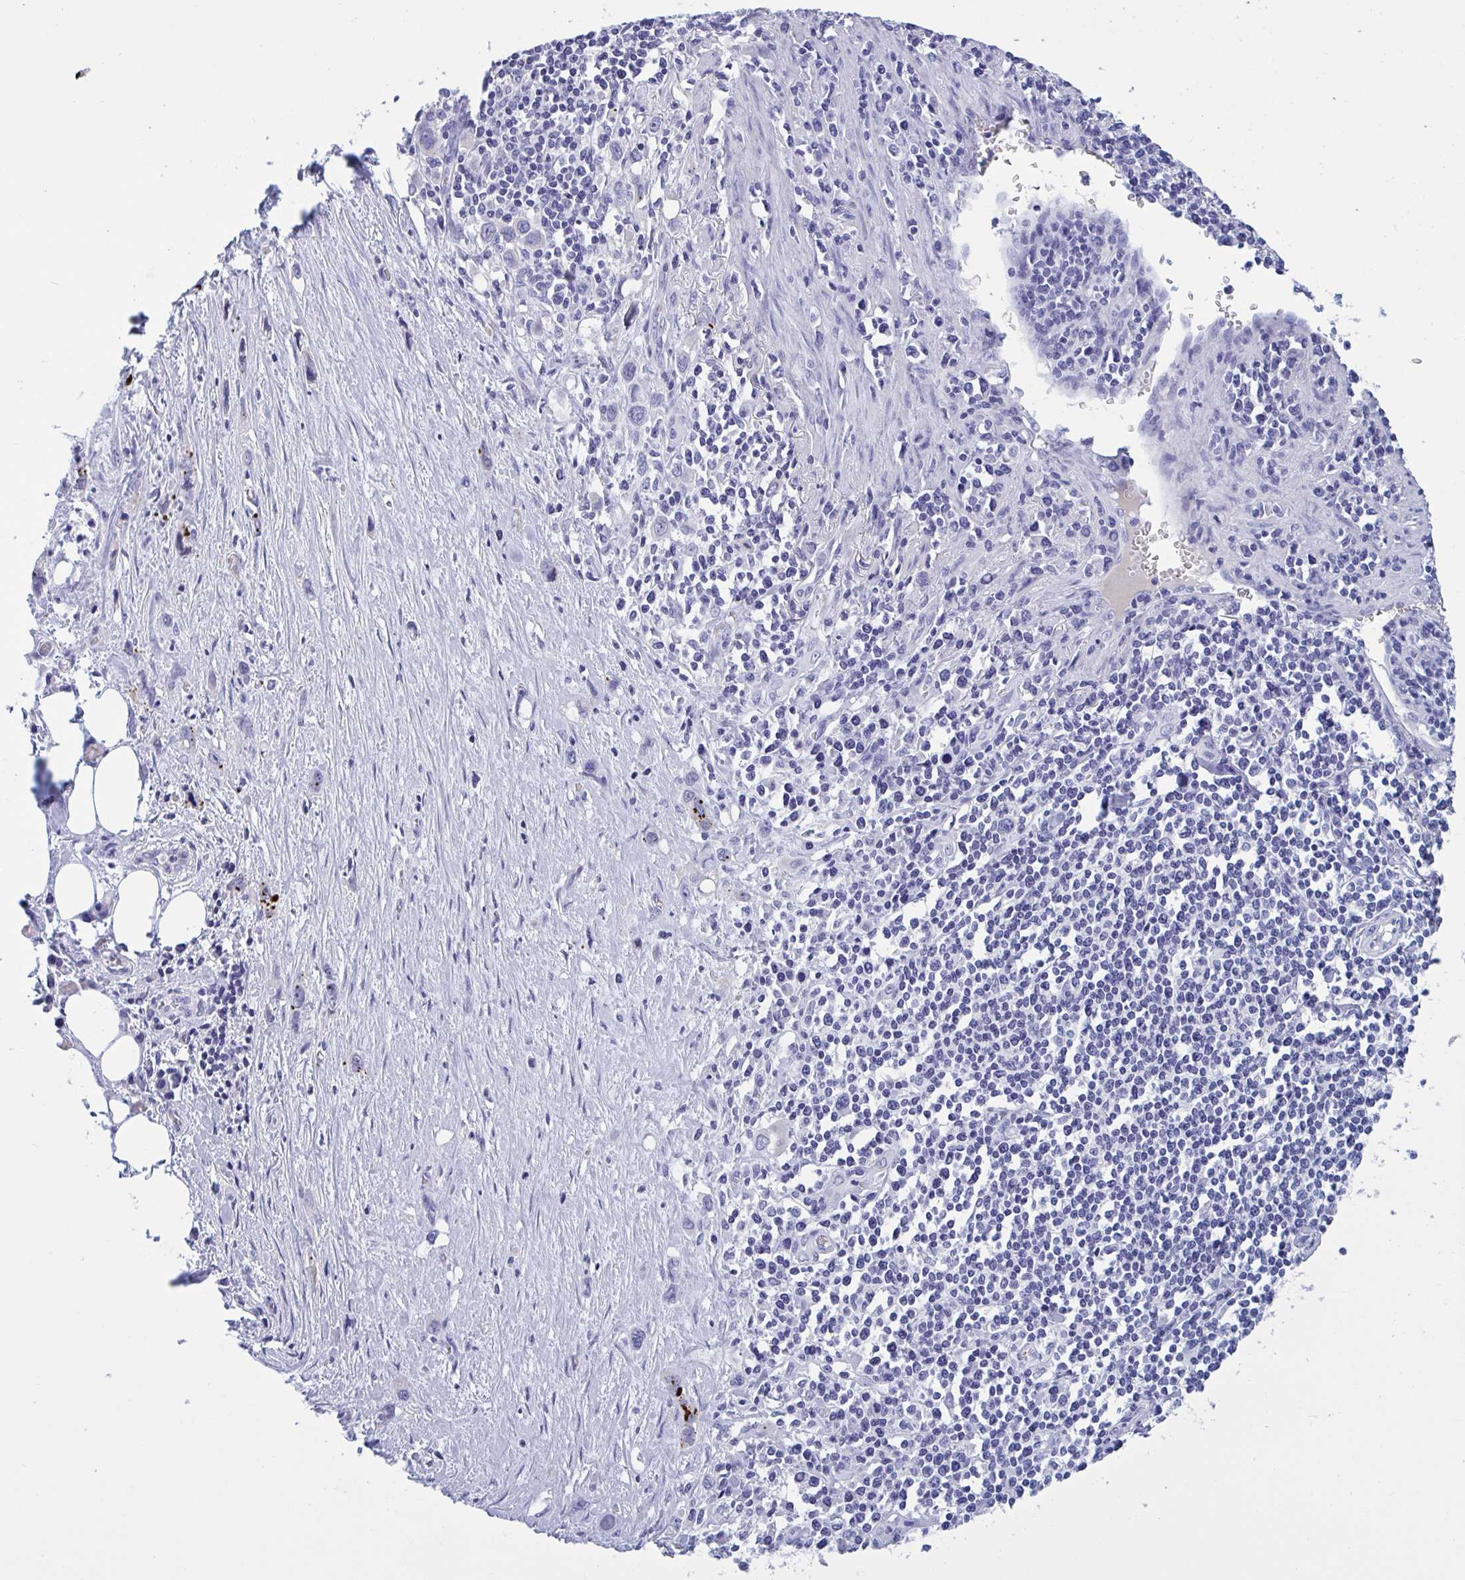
{"staining": {"intensity": "negative", "quantity": "none", "location": "none"}, "tissue": "stomach cancer", "cell_type": "Tumor cells", "image_type": "cancer", "snomed": [{"axis": "morphology", "description": "Adenocarcinoma, NOS"}, {"axis": "topography", "description": "Stomach, upper"}], "caption": "High power microscopy histopathology image of an immunohistochemistry (IHC) histopathology image of stomach cancer, revealing no significant staining in tumor cells.", "gene": "OXLD1", "patient": {"sex": "male", "age": 75}}